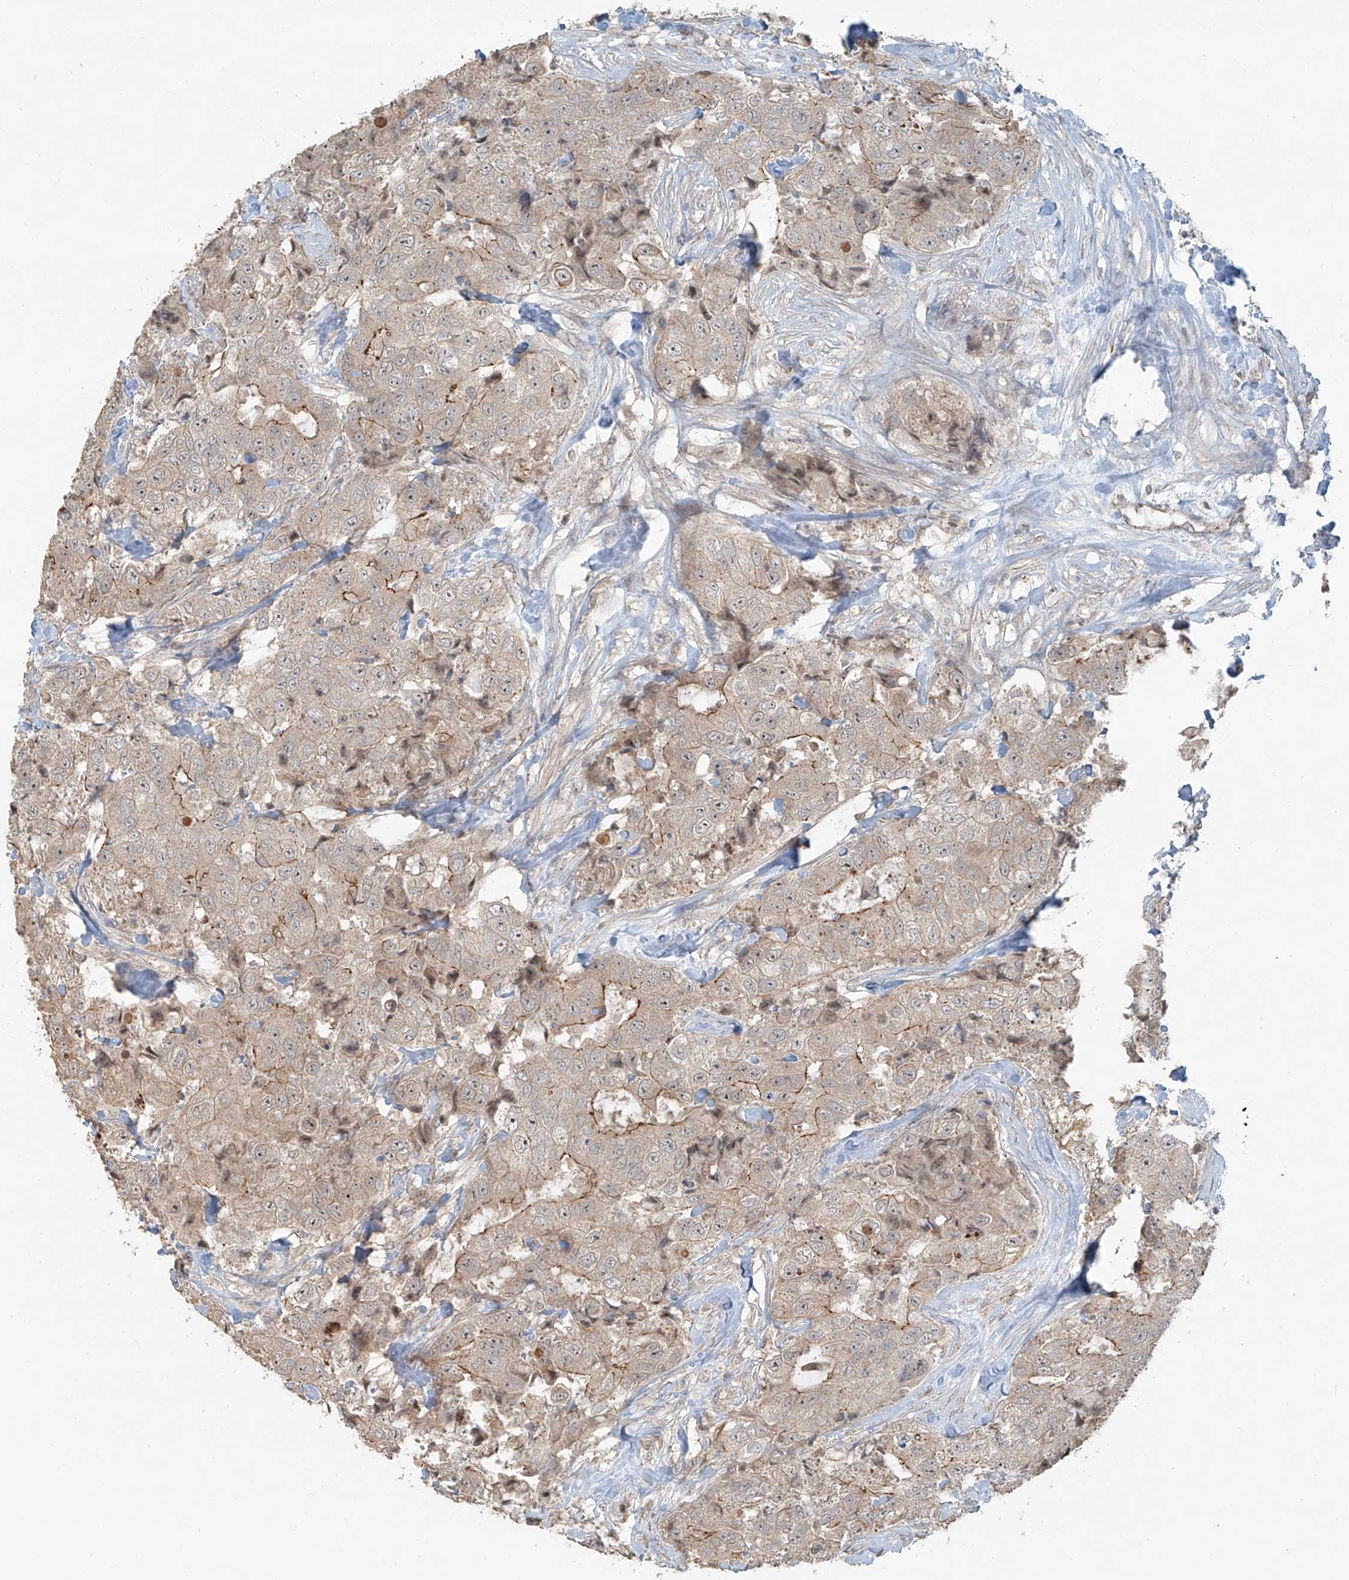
{"staining": {"intensity": "moderate", "quantity": "25%-75%", "location": "cytoplasmic/membranous"}, "tissue": "breast cancer", "cell_type": "Tumor cells", "image_type": "cancer", "snomed": [{"axis": "morphology", "description": "Duct carcinoma"}, {"axis": "topography", "description": "Breast"}], "caption": "A micrograph of breast cancer stained for a protein reveals moderate cytoplasmic/membranous brown staining in tumor cells.", "gene": "ZNF16", "patient": {"sex": "female", "age": 62}}